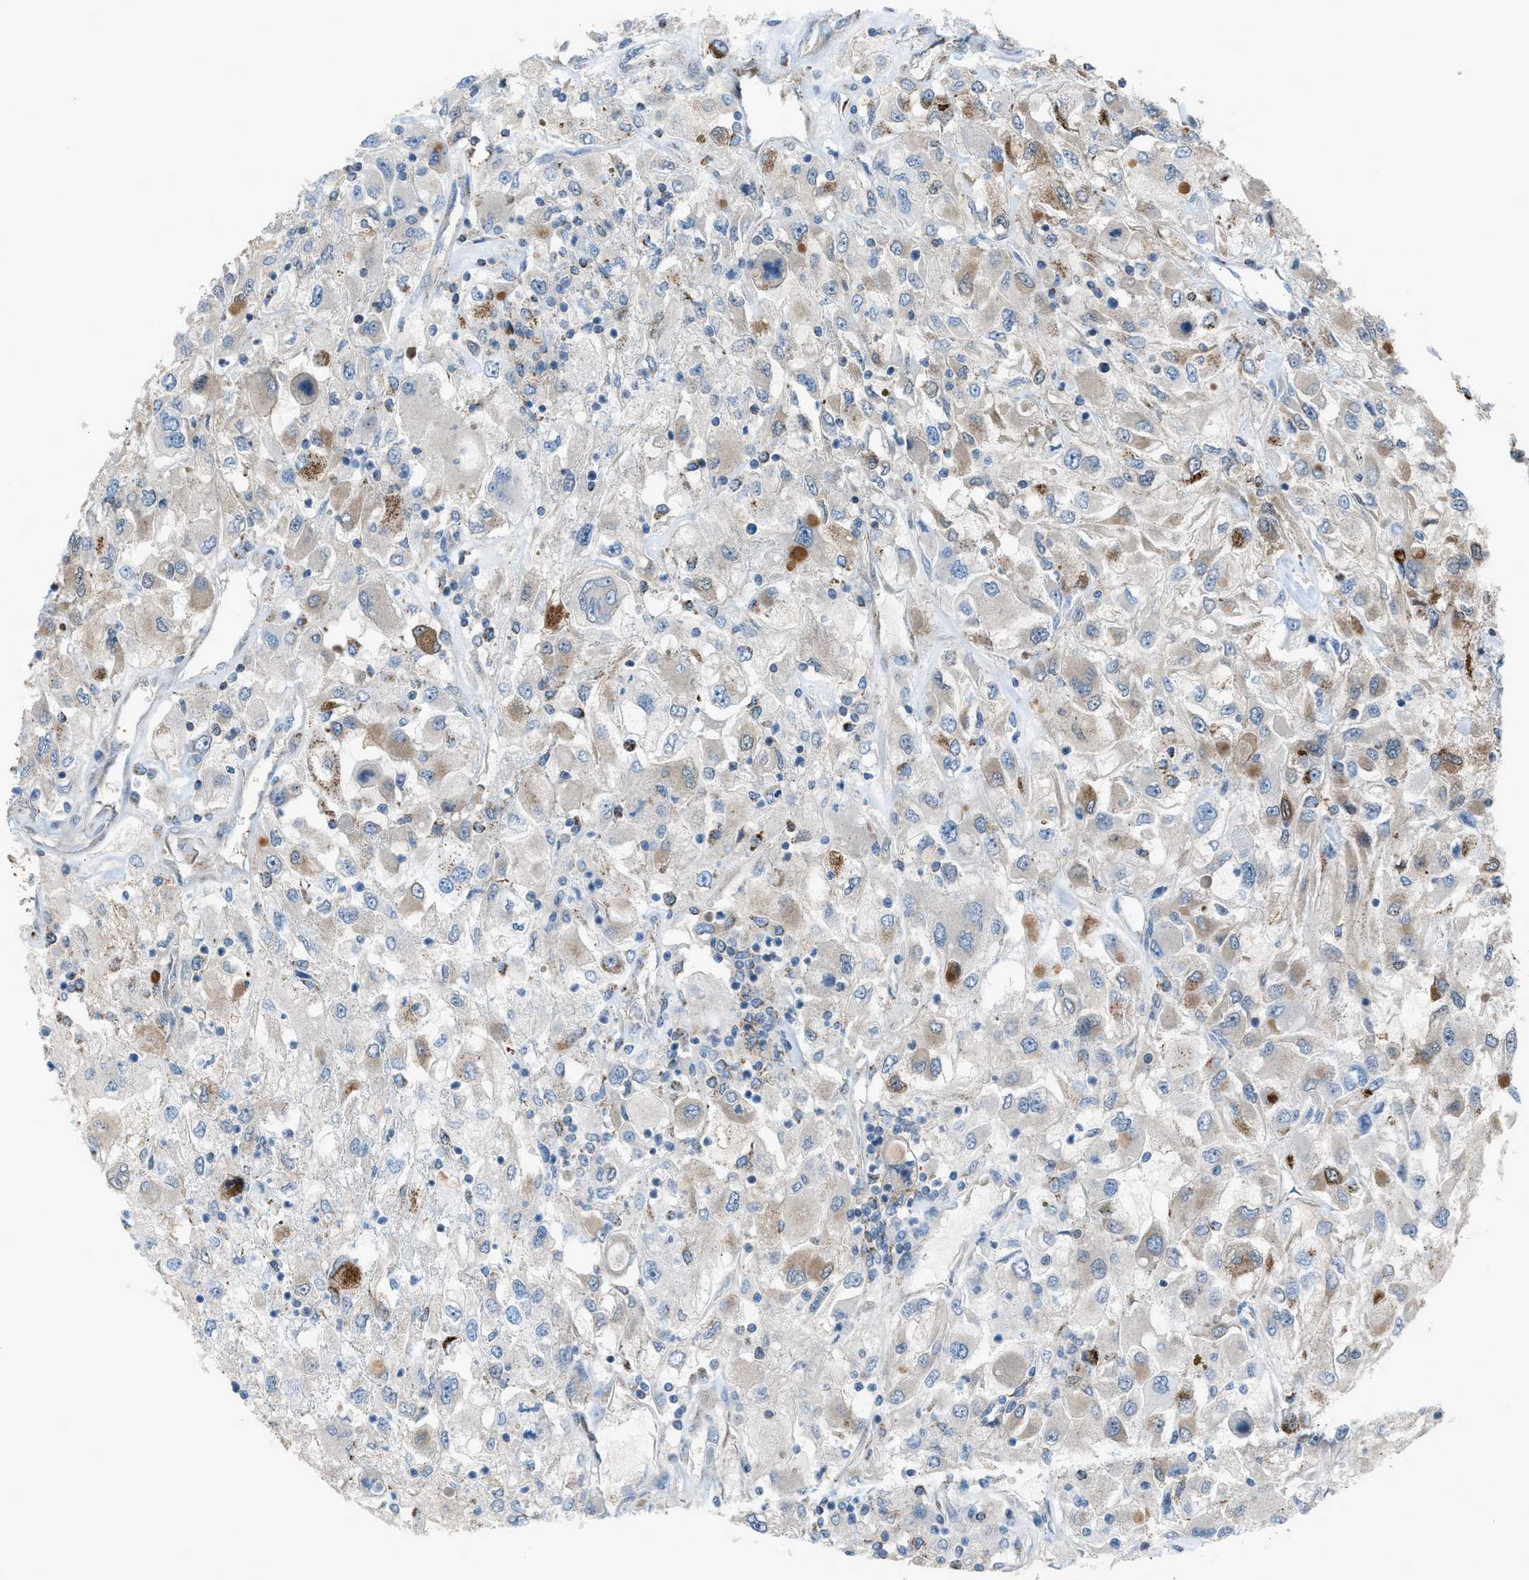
{"staining": {"intensity": "moderate", "quantity": "<25%", "location": "cytoplasmic/membranous"}, "tissue": "renal cancer", "cell_type": "Tumor cells", "image_type": "cancer", "snomed": [{"axis": "morphology", "description": "Adenocarcinoma, NOS"}, {"axis": "topography", "description": "Kidney"}], "caption": "This is a photomicrograph of IHC staining of renal cancer, which shows moderate expression in the cytoplasmic/membranous of tumor cells.", "gene": "MDH2", "patient": {"sex": "female", "age": 52}}